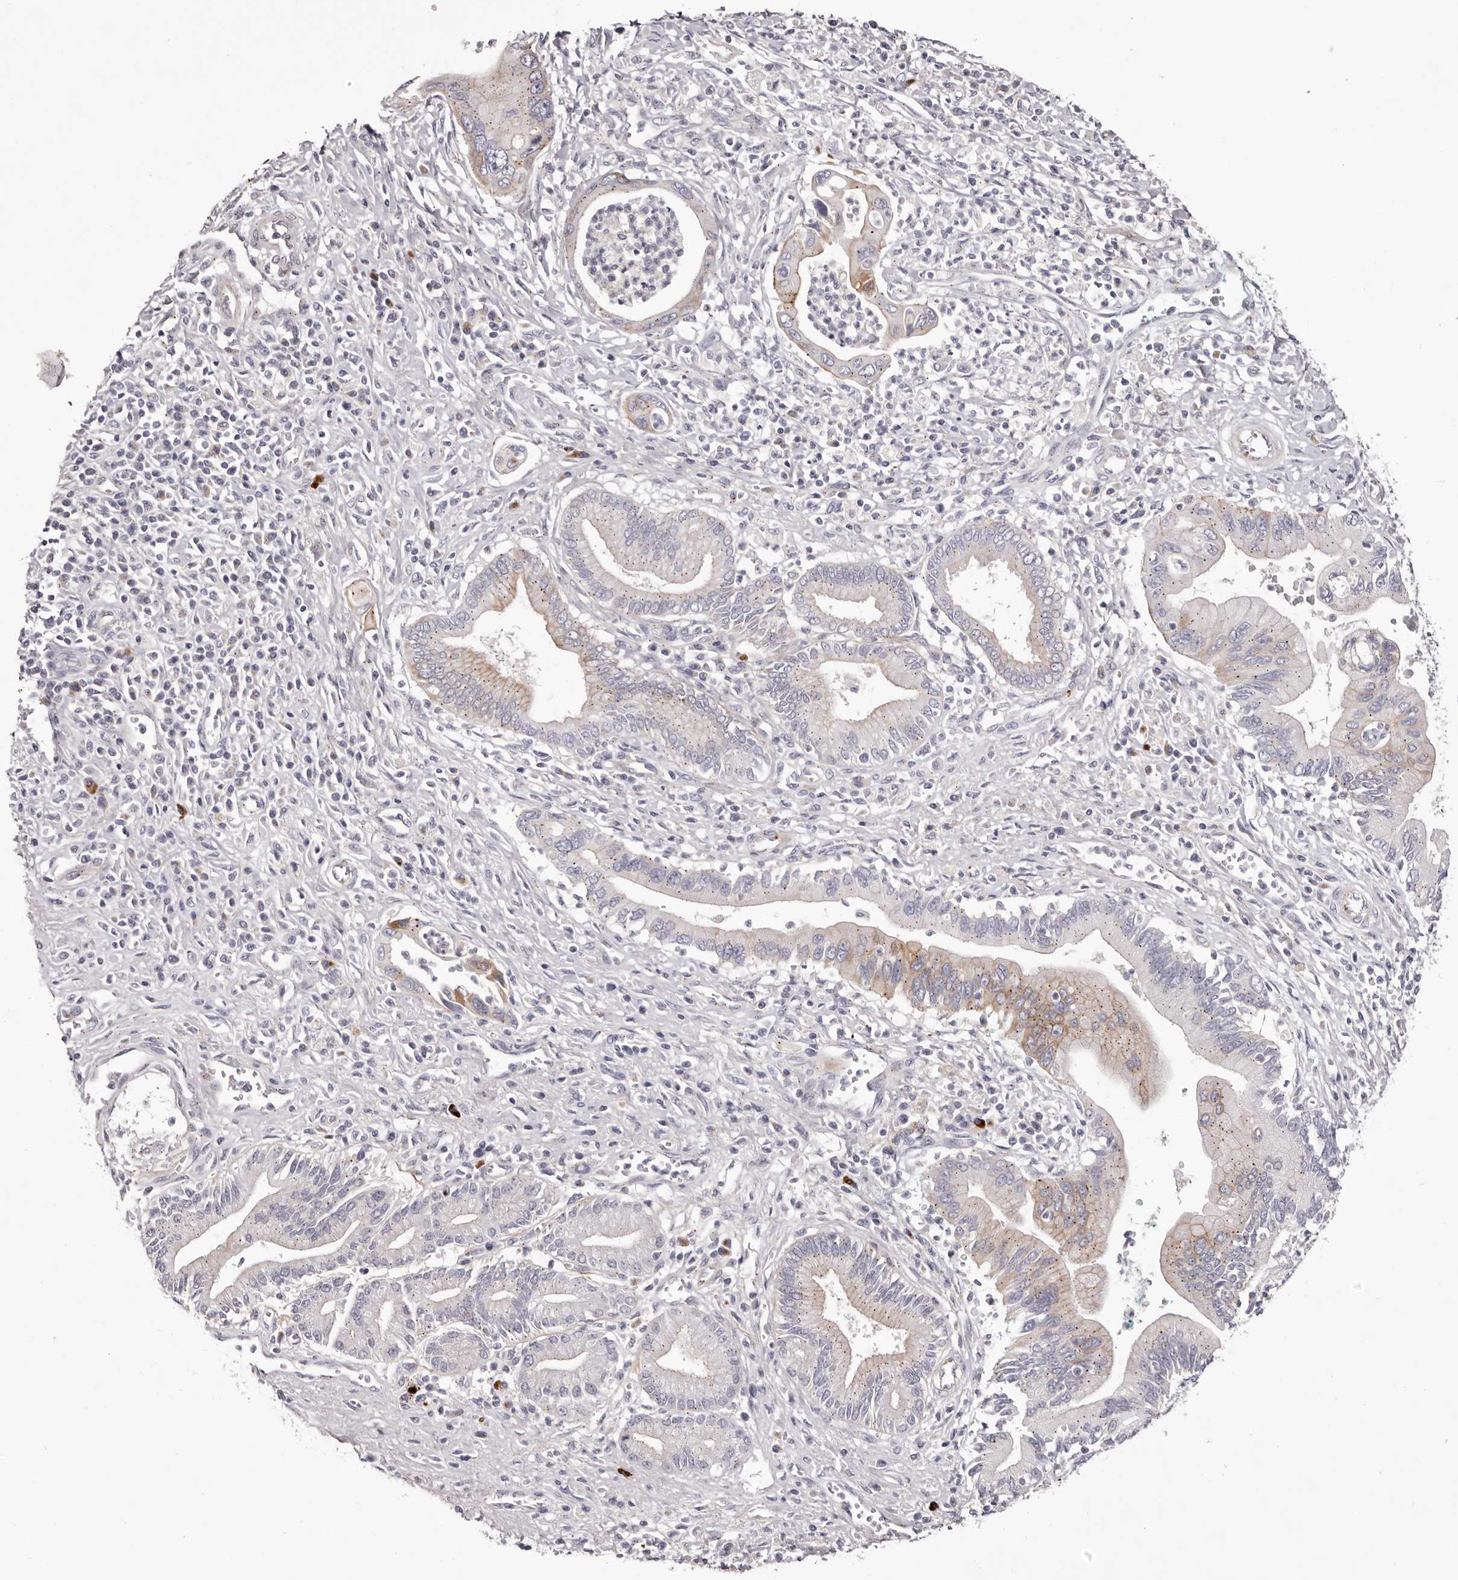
{"staining": {"intensity": "moderate", "quantity": "<25%", "location": "cytoplasmic/membranous"}, "tissue": "pancreatic cancer", "cell_type": "Tumor cells", "image_type": "cancer", "snomed": [{"axis": "morphology", "description": "Adenocarcinoma, NOS"}, {"axis": "topography", "description": "Pancreas"}], "caption": "Pancreatic cancer stained with a protein marker demonstrates moderate staining in tumor cells.", "gene": "PEG10", "patient": {"sex": "male", "age": 78}}